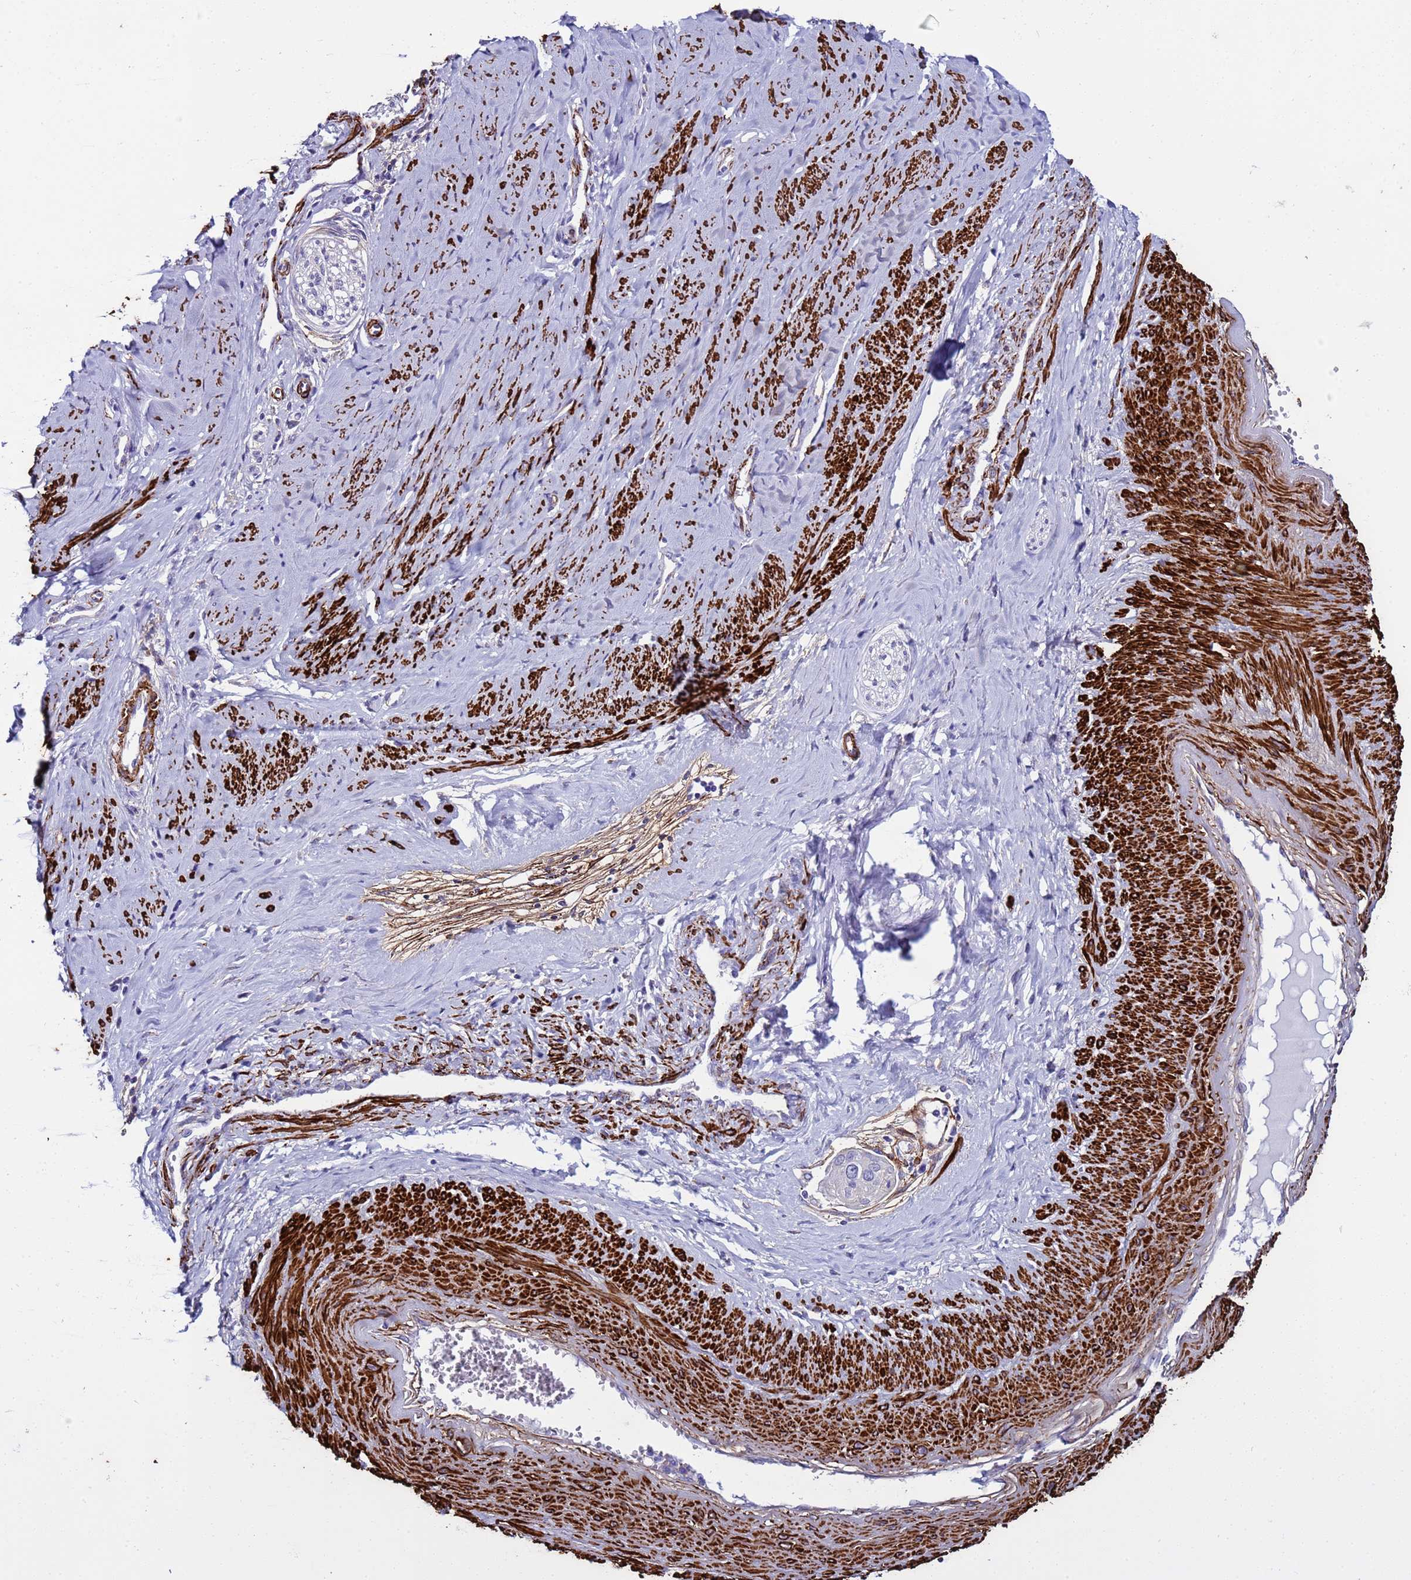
{"staining": {"intensity": "negative", "quantity": "none", "location": "none"}, "tissue": "cervical cancer", "cell_type": "Tumor cells", "image_type": "cancer", "snomed": [{"axis": "morphology", "description": "Squamous cell carcinoma, NOS"}, {"axis": "topography", "description": "Cervix"}], "caption": "This is an immunohistochemistry micrograph of human cervical cancer. There is no expression in tumor cells.", "gene": "RABL2B", "patient": {"sex": "female", "age": 44}}